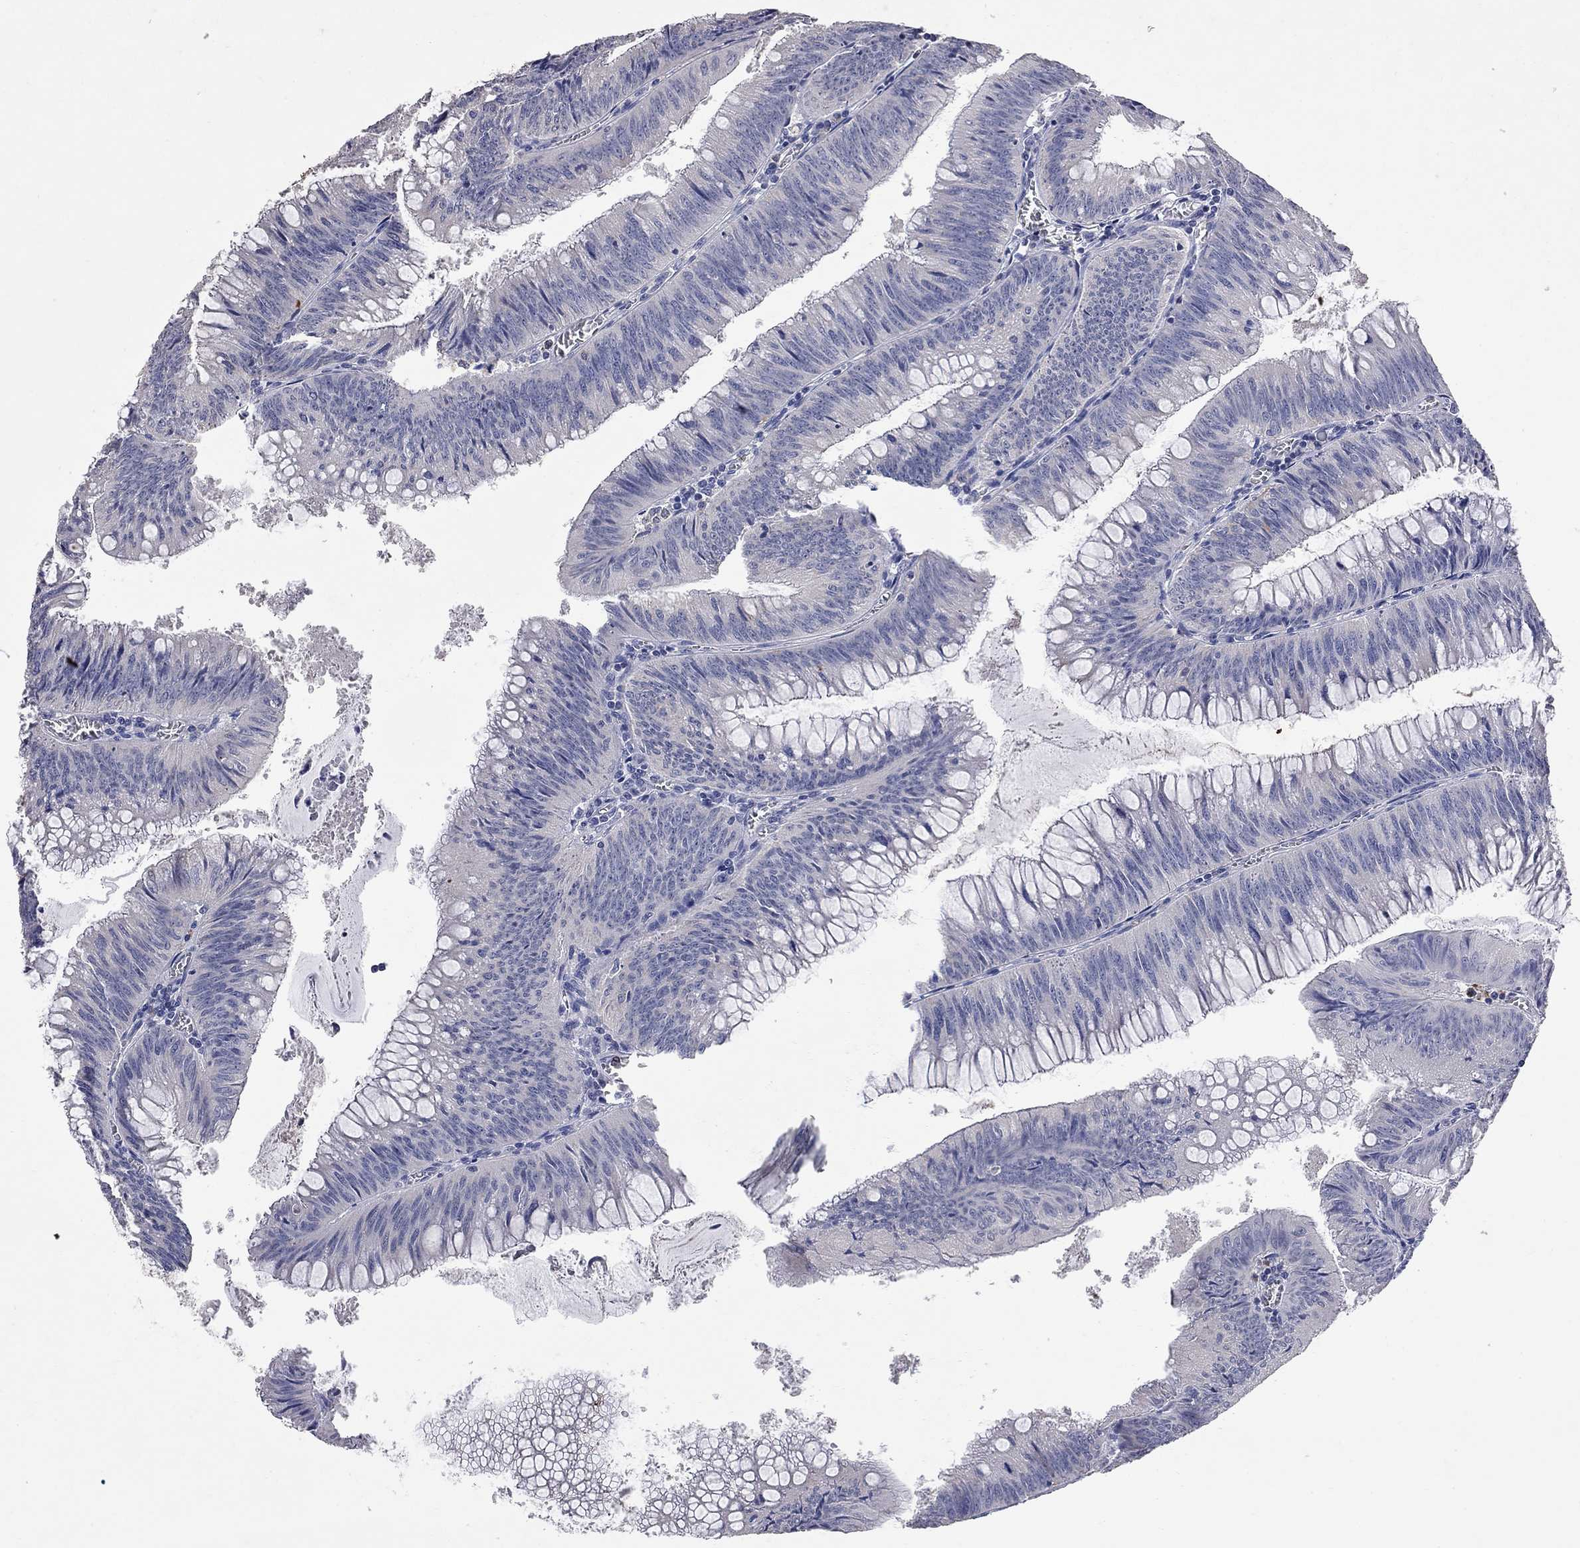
{"staining": {"intensity": "negative", "quantity": "none", "location": "none"}, "tissue": "colorectal cancer", "cell_type": "Tumor cells", "image_type": "cancer", "snomed": [{"axis": "morphology", "description": "Adenocarcinoma, NOS"}, {"axis": "topography", "description": "Rectum"}], "caption": "The image demonstrates no significant positivity in tumor cells of adenocarcinoma (colorectal).", "gene": "NOS2", "patient": {"sex": "female", "age": 72}}